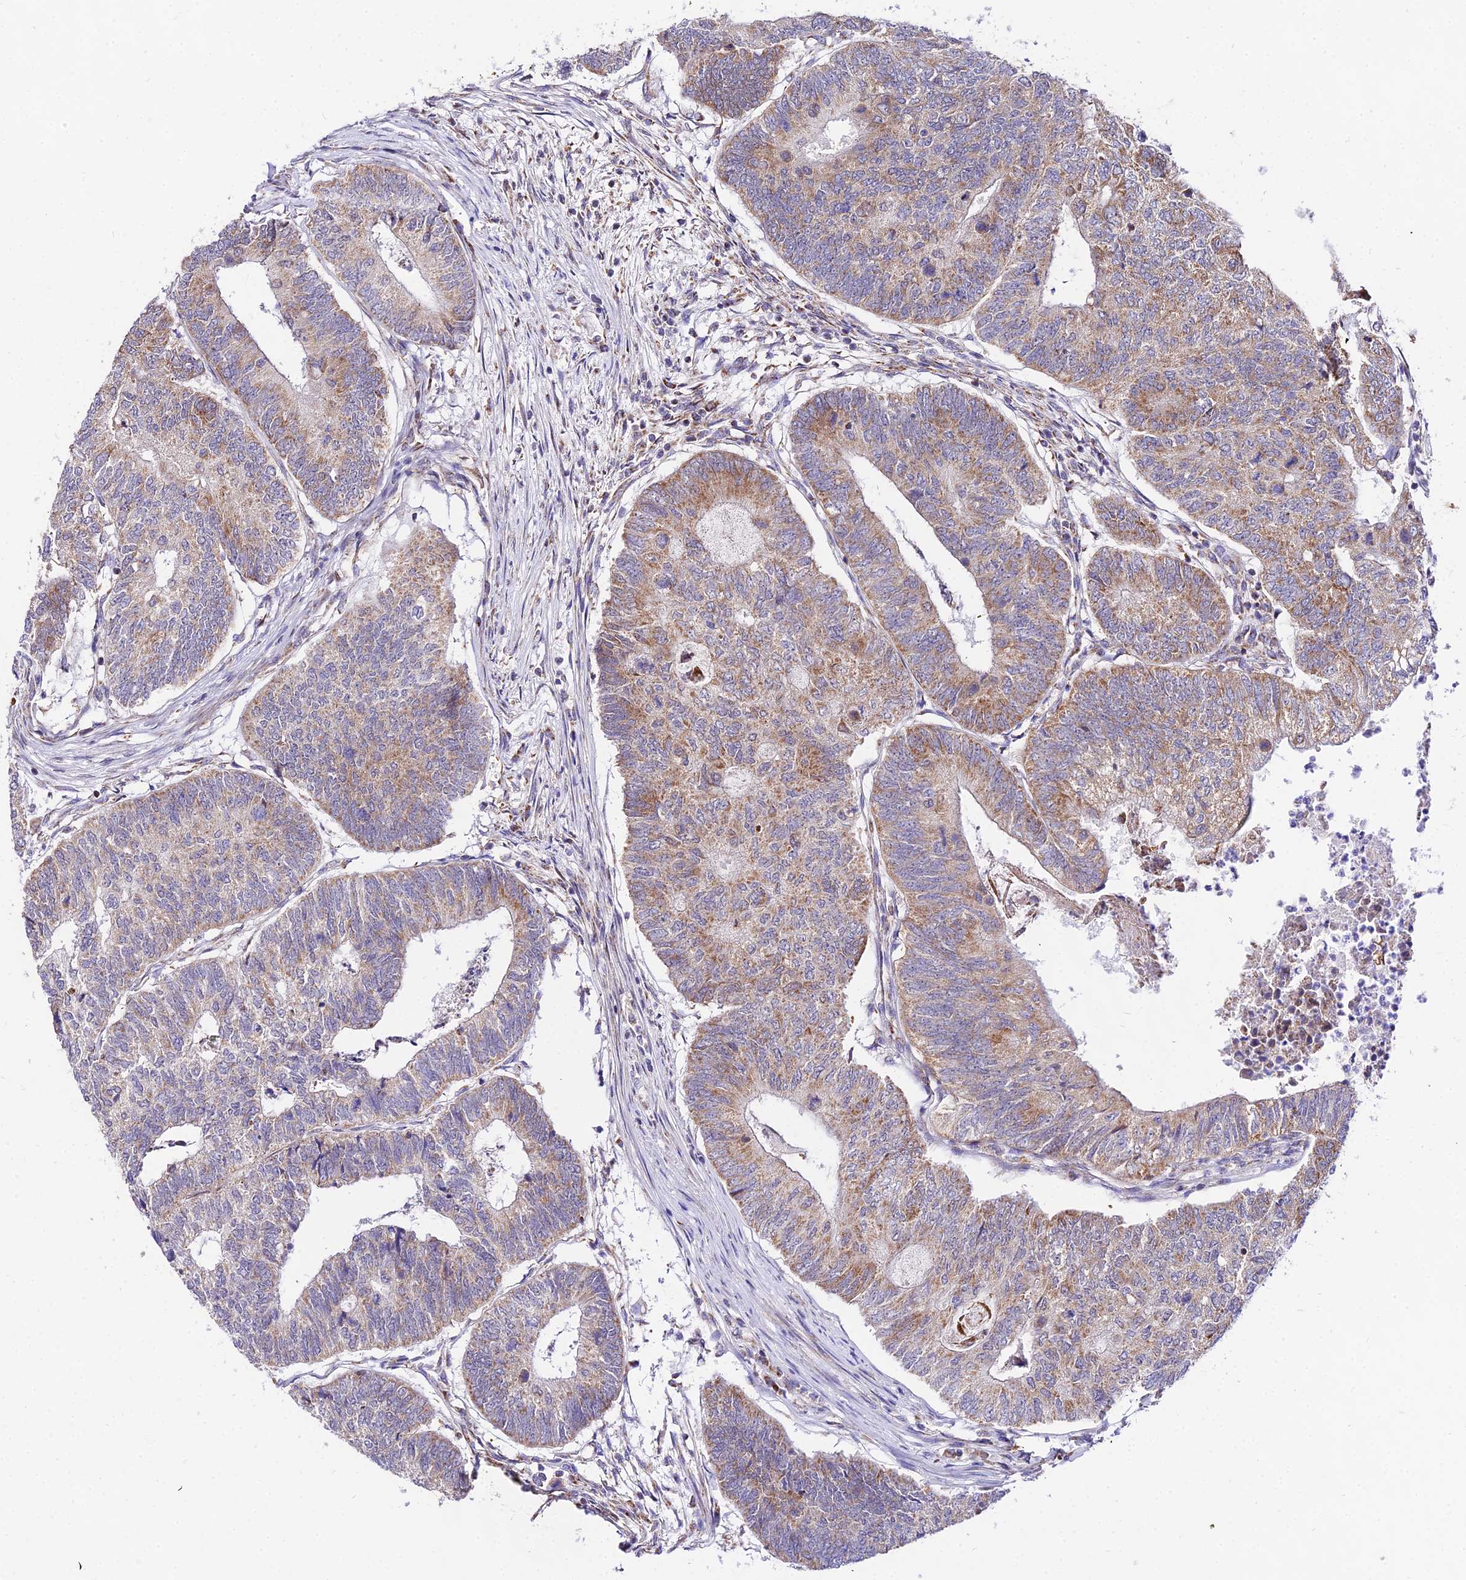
{"staining": {"intensity": "moderate", "quantity": "25%-75%", "location": "cytoplasmic/membranous"}, "tissue": "colorectal cancer", "cell_type": "Tumor cells", "image_type": "cancer", "snomed": [{"axis": "morphology", "description": "Adenocarcinoma, NOS"}, {"axis": "topography", "description": "Colon"}], "caption": "Colorectal adenocarcinoma stained with immunohistochemistry shows moderate cytoplasmic/membranous staining in about 25%-75% of tumor cells.", "gene": "ATP5PB", "patient": {"sex": "female", "age": 67}}